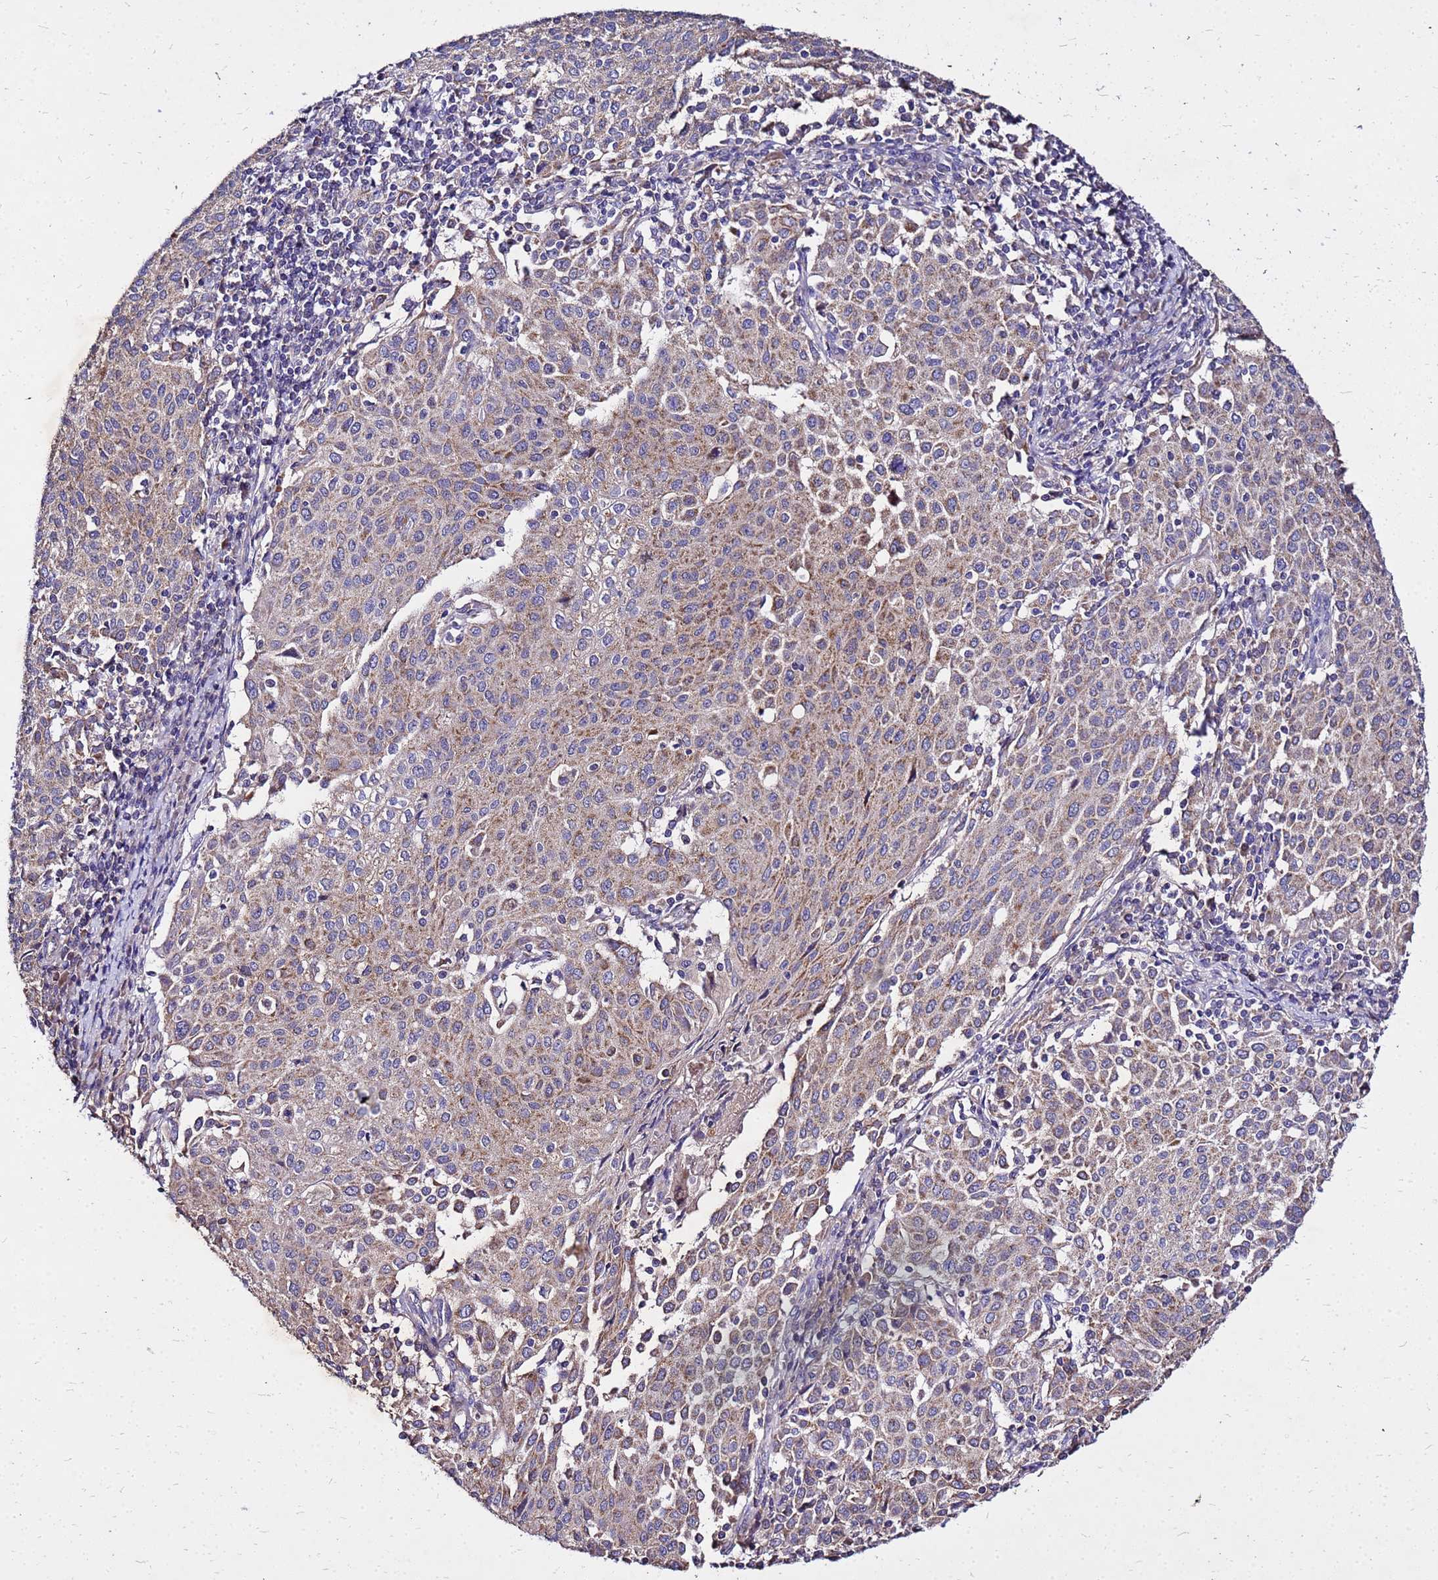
{"staining": {"intensity": "weak", "quantity": "25%-75%", "location": "cytoplasmic/membranous"}, "tissue": "cervical cancer", "cell_type": "Tumor cells", "image_type": "cancer", "snomed": [{"axis": "morphology", "description": "Squamous cell carcinoma, NOS"}, {"axis": "topography", "description": "Cervix"}], "caption": "Immunohistochemical staining of cervical cancer shows low levels of weak cytoplasmic/membranous staining in approximately 25%-75% of tumor cells.", "gene": "COX14", "patient": {"sex": "female", "age": 46}}